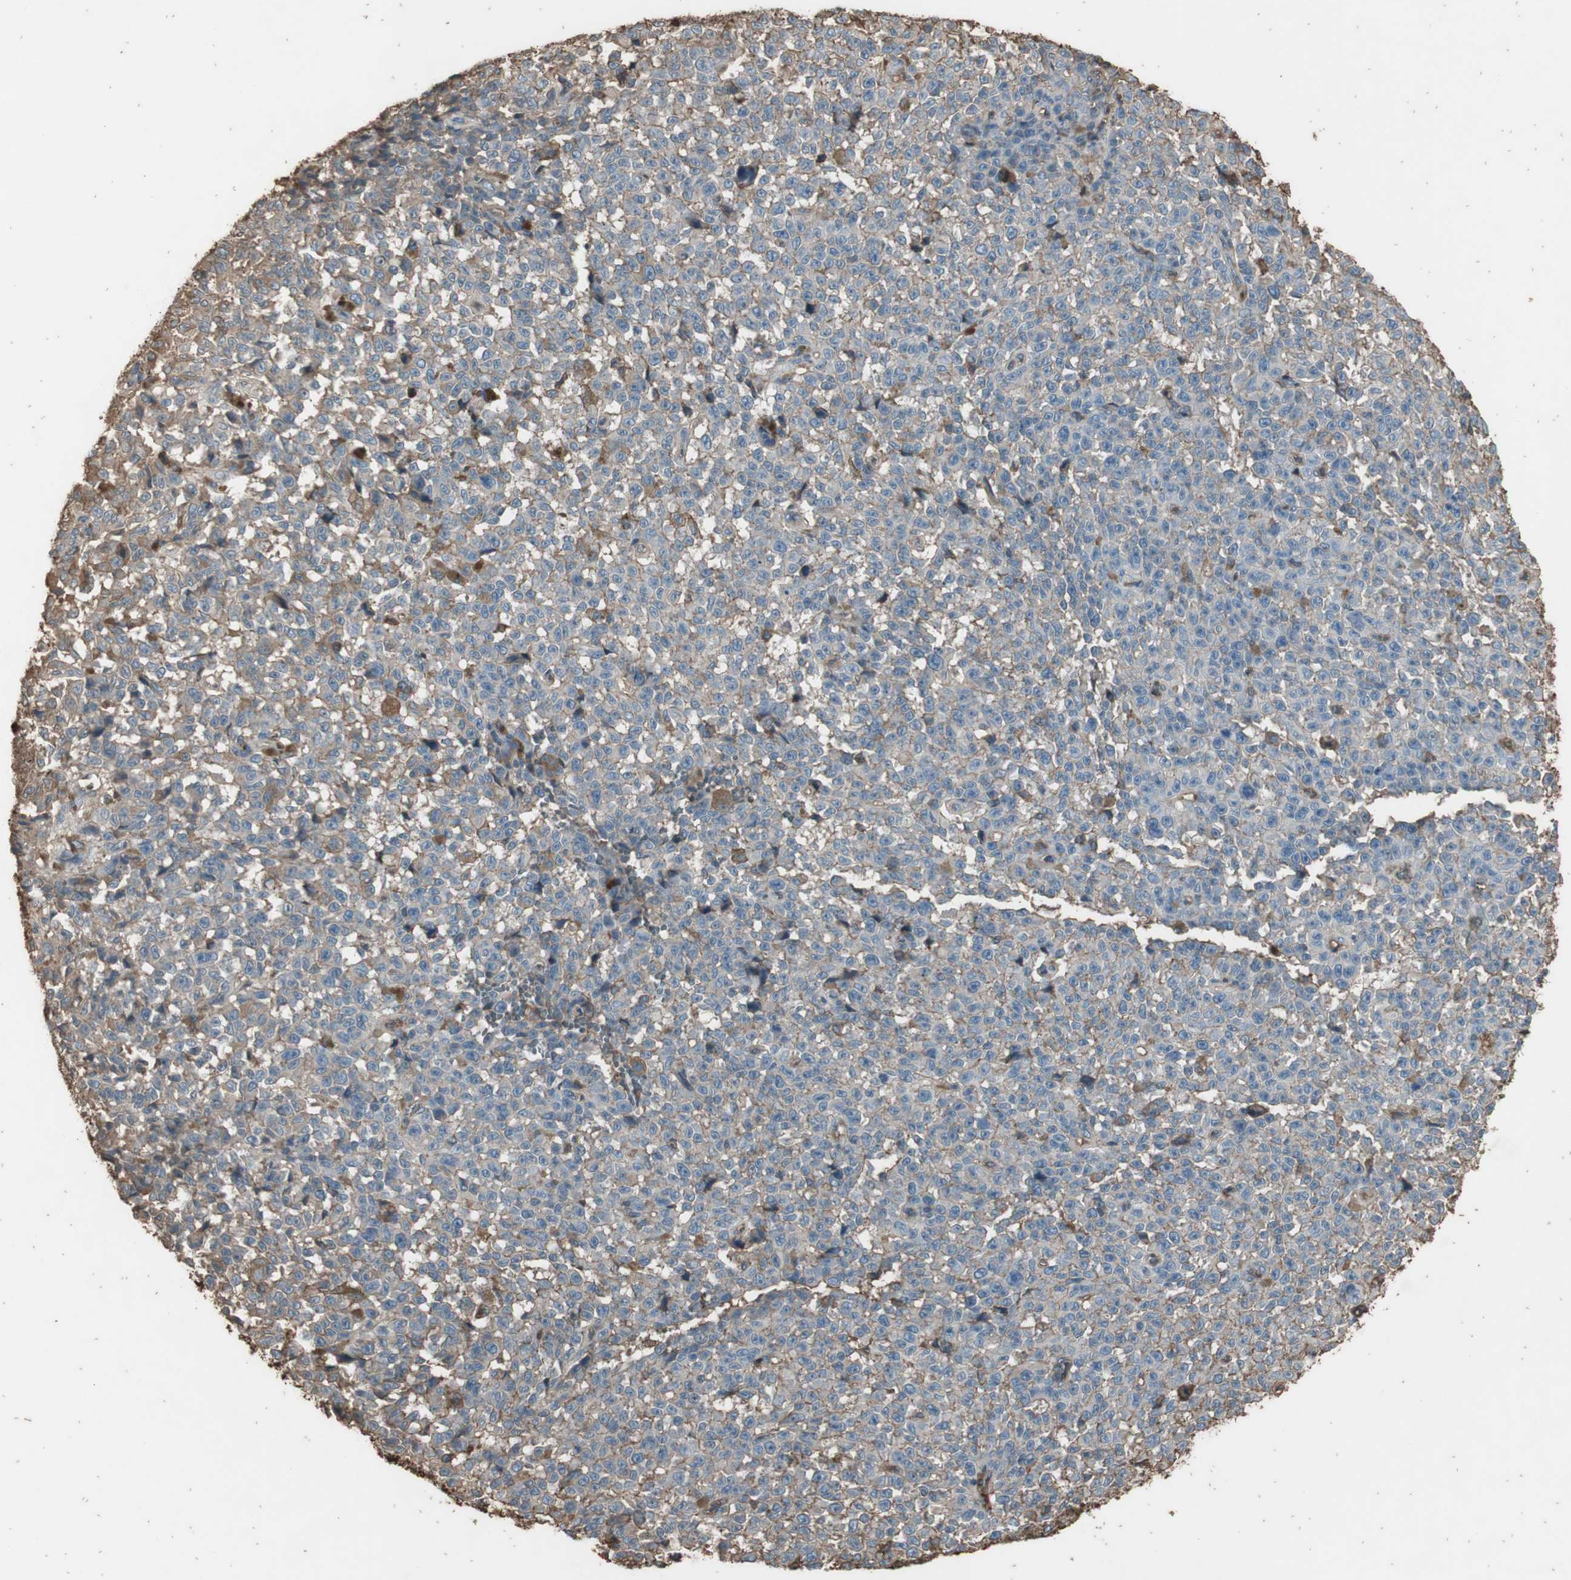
{"staining": {"intensity": "negative", "quantity": "none", "location": "none"}, "tissue": "melanoma", "cell_type": "Tumor cells", "image_type": "cancer", "snomed": [{"axis": "morphology", "description": "Malignant melanoma, NOS"}, {"axis": "topography", "description": "Skin"}], "caption": "This is a micrograph of immunohistochemistry staining of melanoma, which shows no expression in tumor cells.", "gene": "MMP14", "patient": {"sex": "female", "age": 82}}